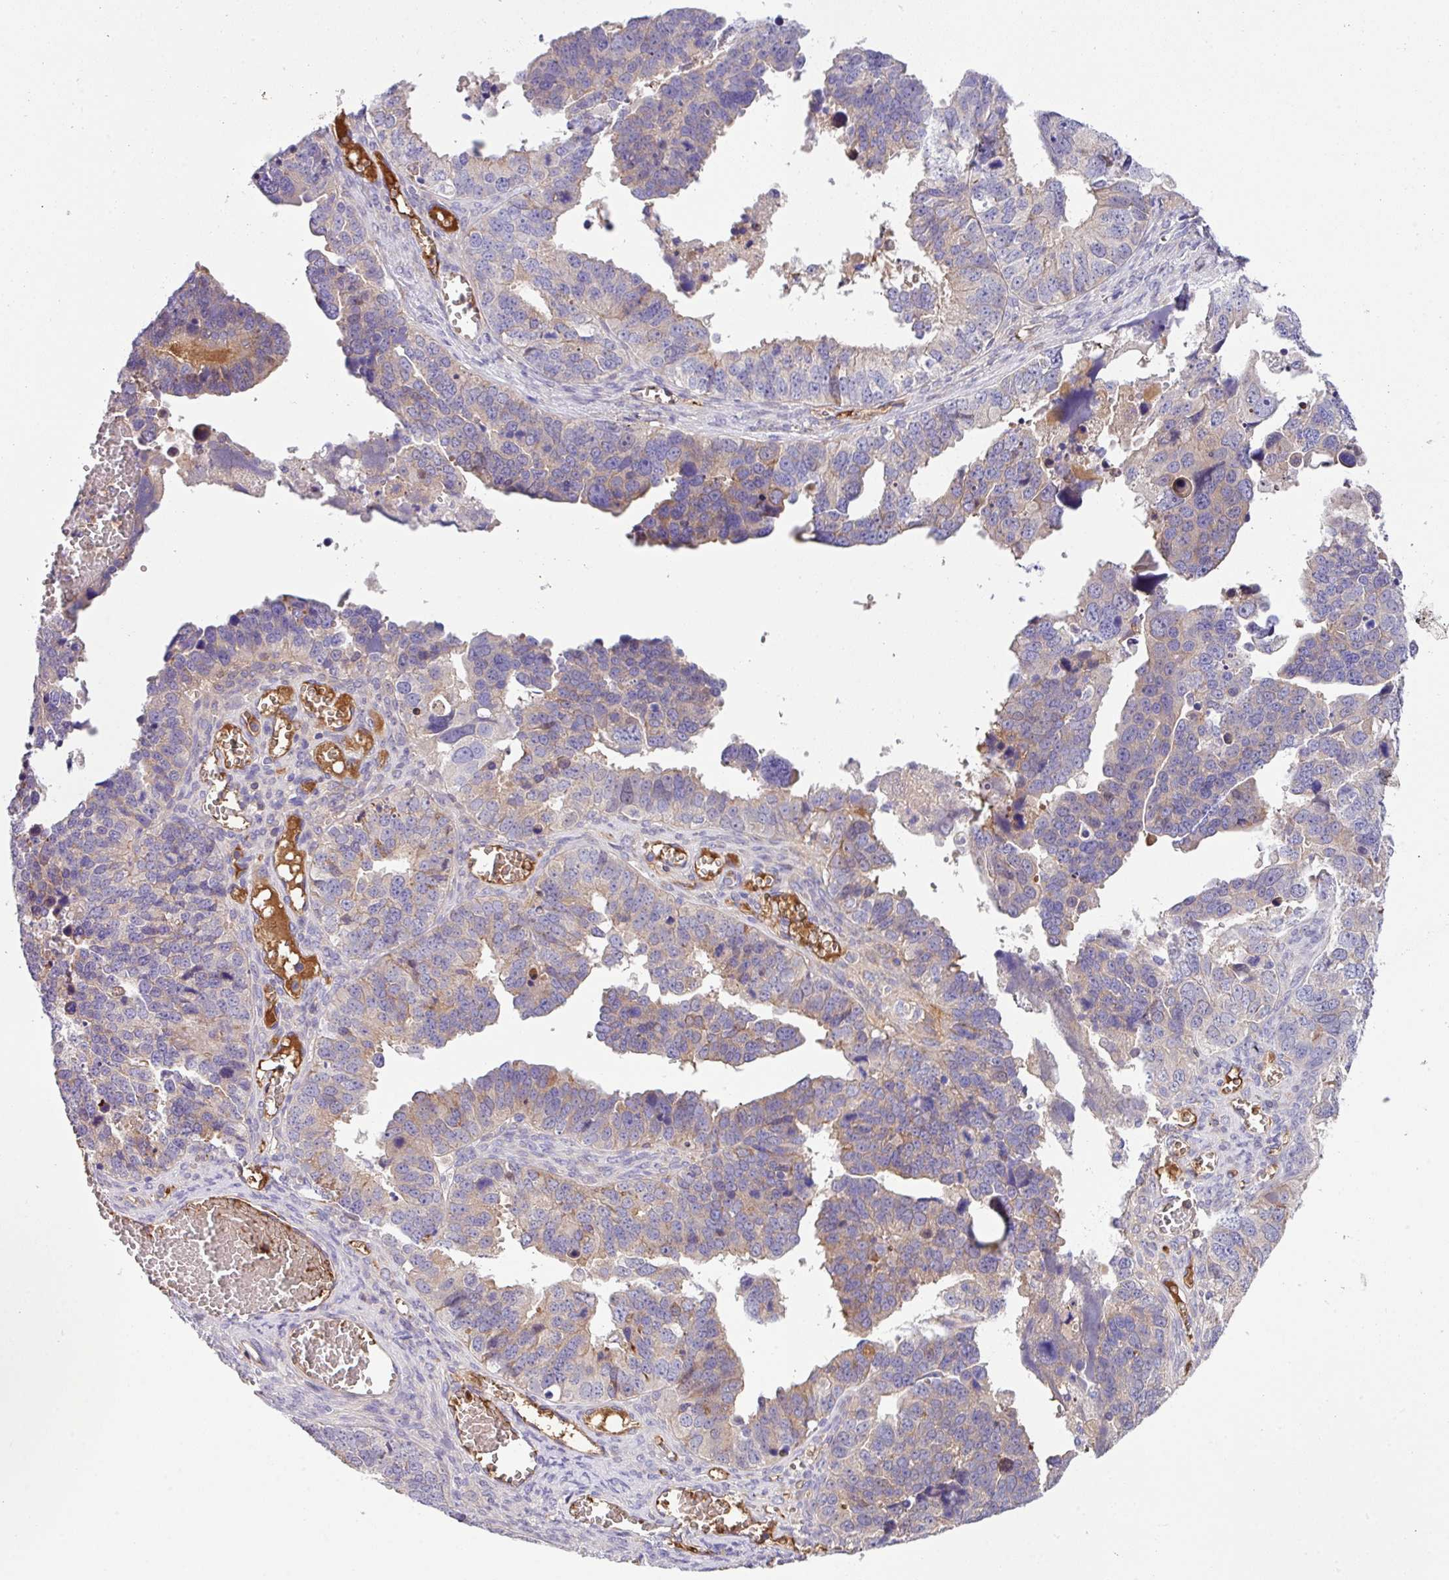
{"staining": {"intensity": "weak", "quantity": "25%-75%", "location": "cytoplasmic/membranous"}, "tissue": "ovarian cancer", "cell_type": "Tumor cells", "image_type": "cancer", "snomed": [{"axis": "morphology", "description": "Cystadenocarcinoma, serous, NOS"}, {"axis": "topography", "description": "Ovary"}], "caption": "Serous cystadenocarcinoma (ovarian) stained for a protein (brown) shows weak cytoplasmic/membranous positive staining in approximately 25%-75% of tumor cells.", "gene": "DNAL1", "patient": {"sex": "female", "age": 76}}